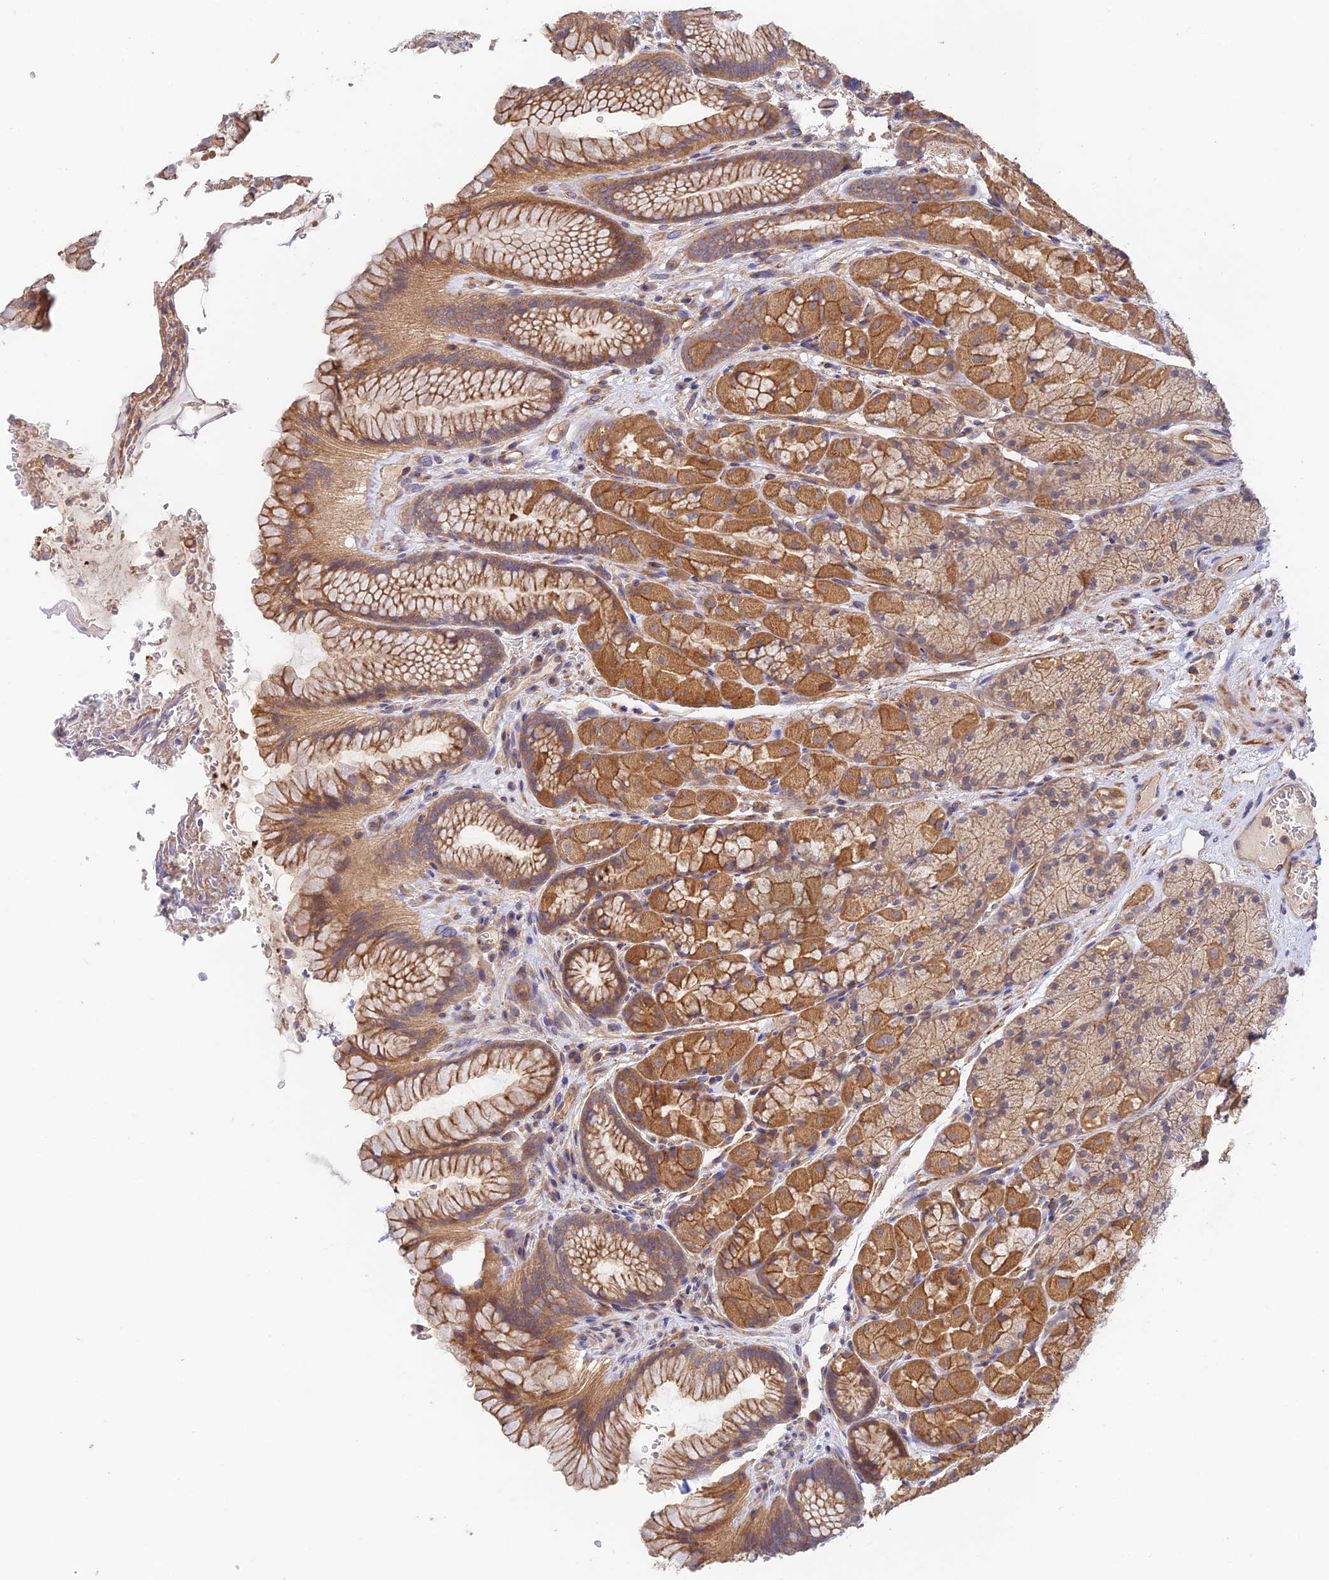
{"staining": {"intensity": "moderate", "quantity": ">75%", "location": "cytoplasmic/membranous"}, "tissue": "stomach", "cell_type": "Glandular cells", "image_type": "normal", "snomed": [{"axis": "morphology", "description": "Normal tissue, NOS"}, {"axis": "topography", "description": "Stomach"}], "caption": "Immunohistochemical staining of benign stomach exhibits moderate cytoplasmic/membranous protein expression in about >75% of glandular cells. Nuclei are stained in blue.", "gene": "MYO9A", "patient": {"sex": "male", "age": 63}}